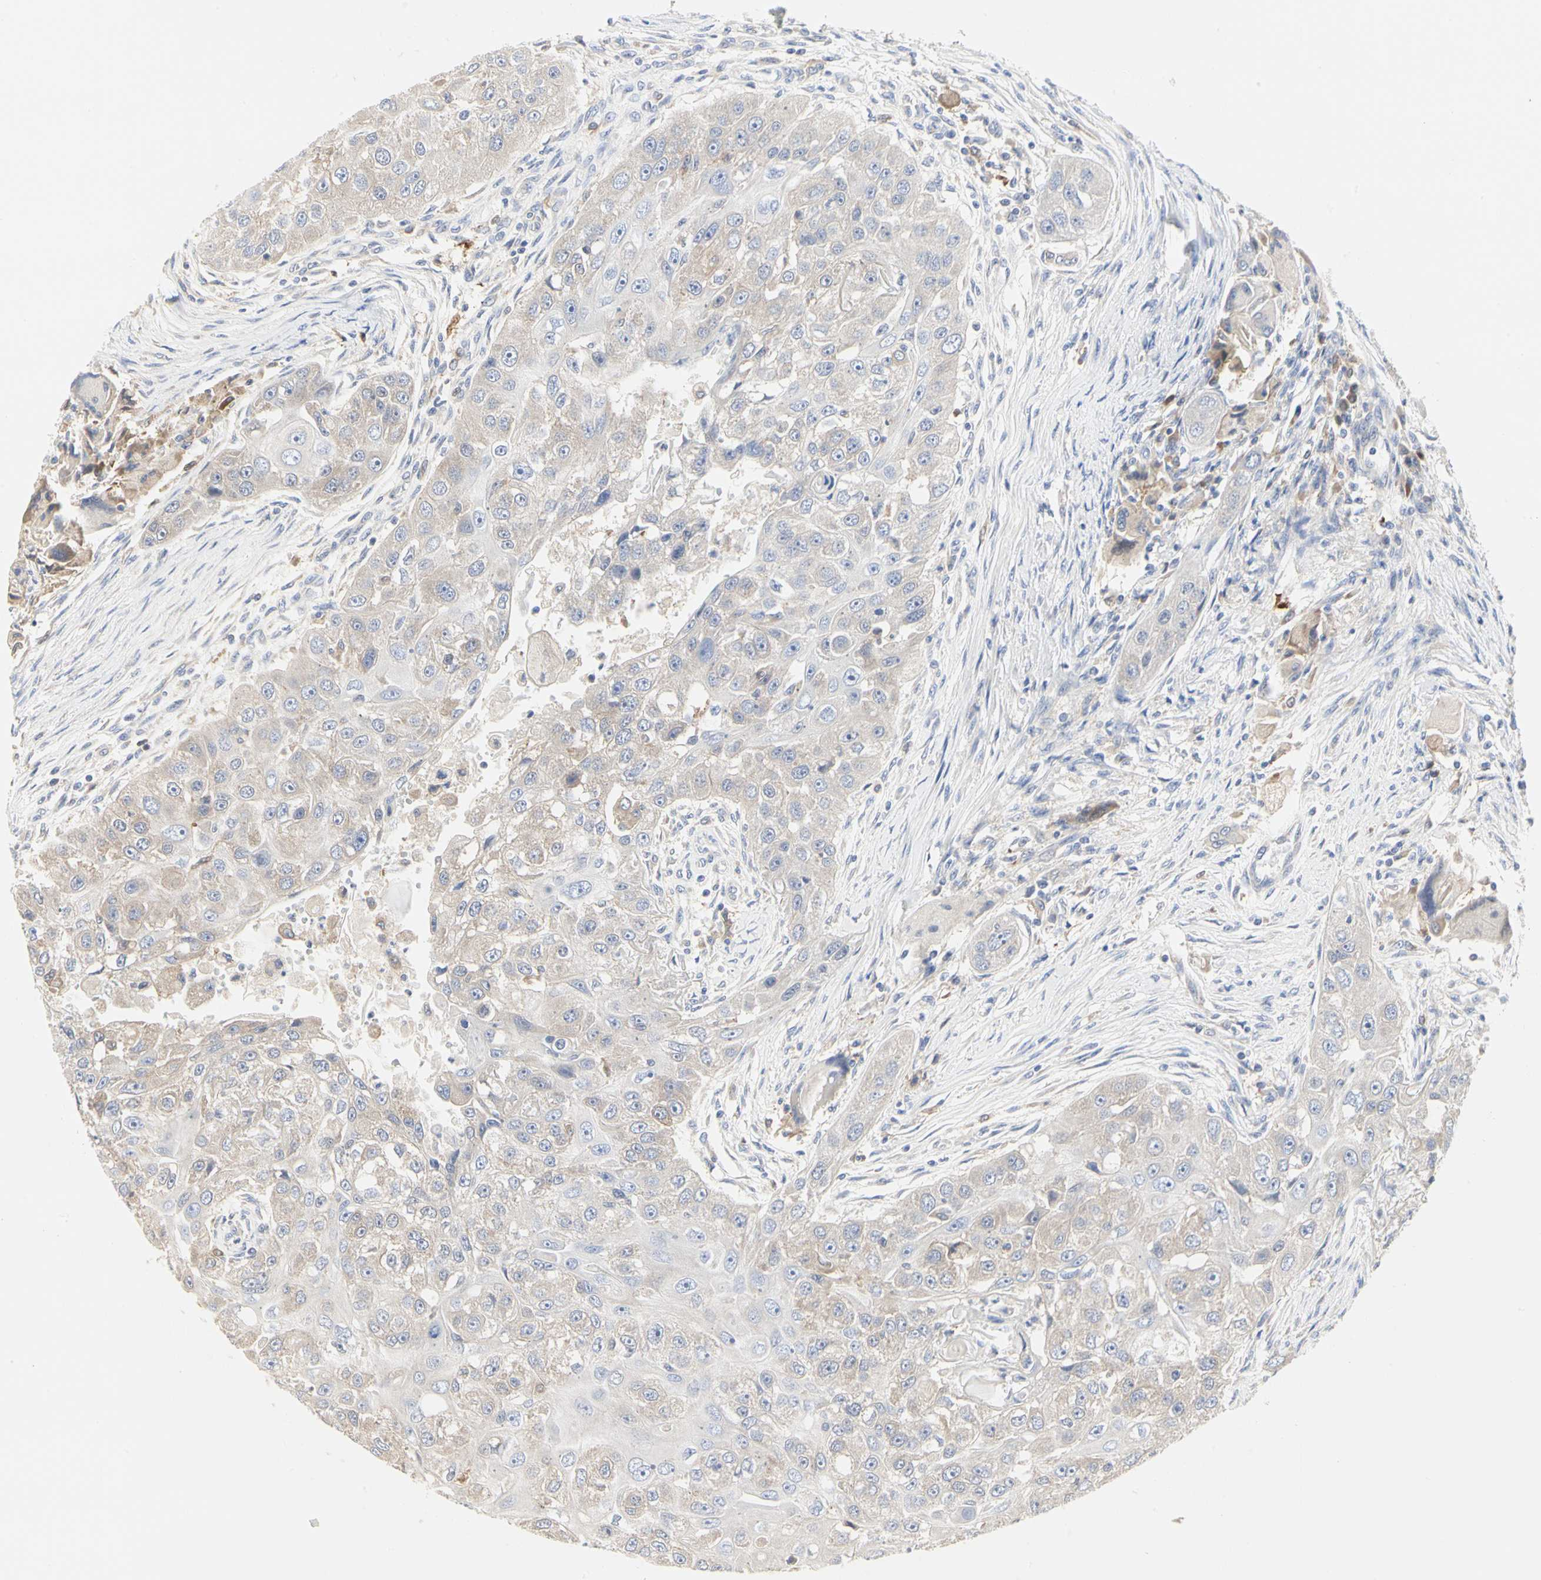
{"staining": {"intensity": "weak", "quantity": ">75%", "location": "cytoplasmic/membranous"}, "tissue": "head and neck cancer", "cell_type": "Tumor cells", "image_type": "cancer", "snomed": [{"axis": "morphology", "description": "Normal tissue, NOS"}, {"axis": "morphology", "description": "Squamous cell carcinoma, NOS"}, {"axis": "topography", "description": "Skeletal muscle"}, {"axis": "topography", "description": "Head-Neck"}], "caption": "Immunohistochemistry histopathology image of squamous cell carcinoma (head and neck) stained for a protein (brown), which exhibits low levels of weak cytoplasmic/membranous expression in approximately >75% of tumor cells.", "gene": "C3orf52", "patient": {"sex": "male", "age": 51}}